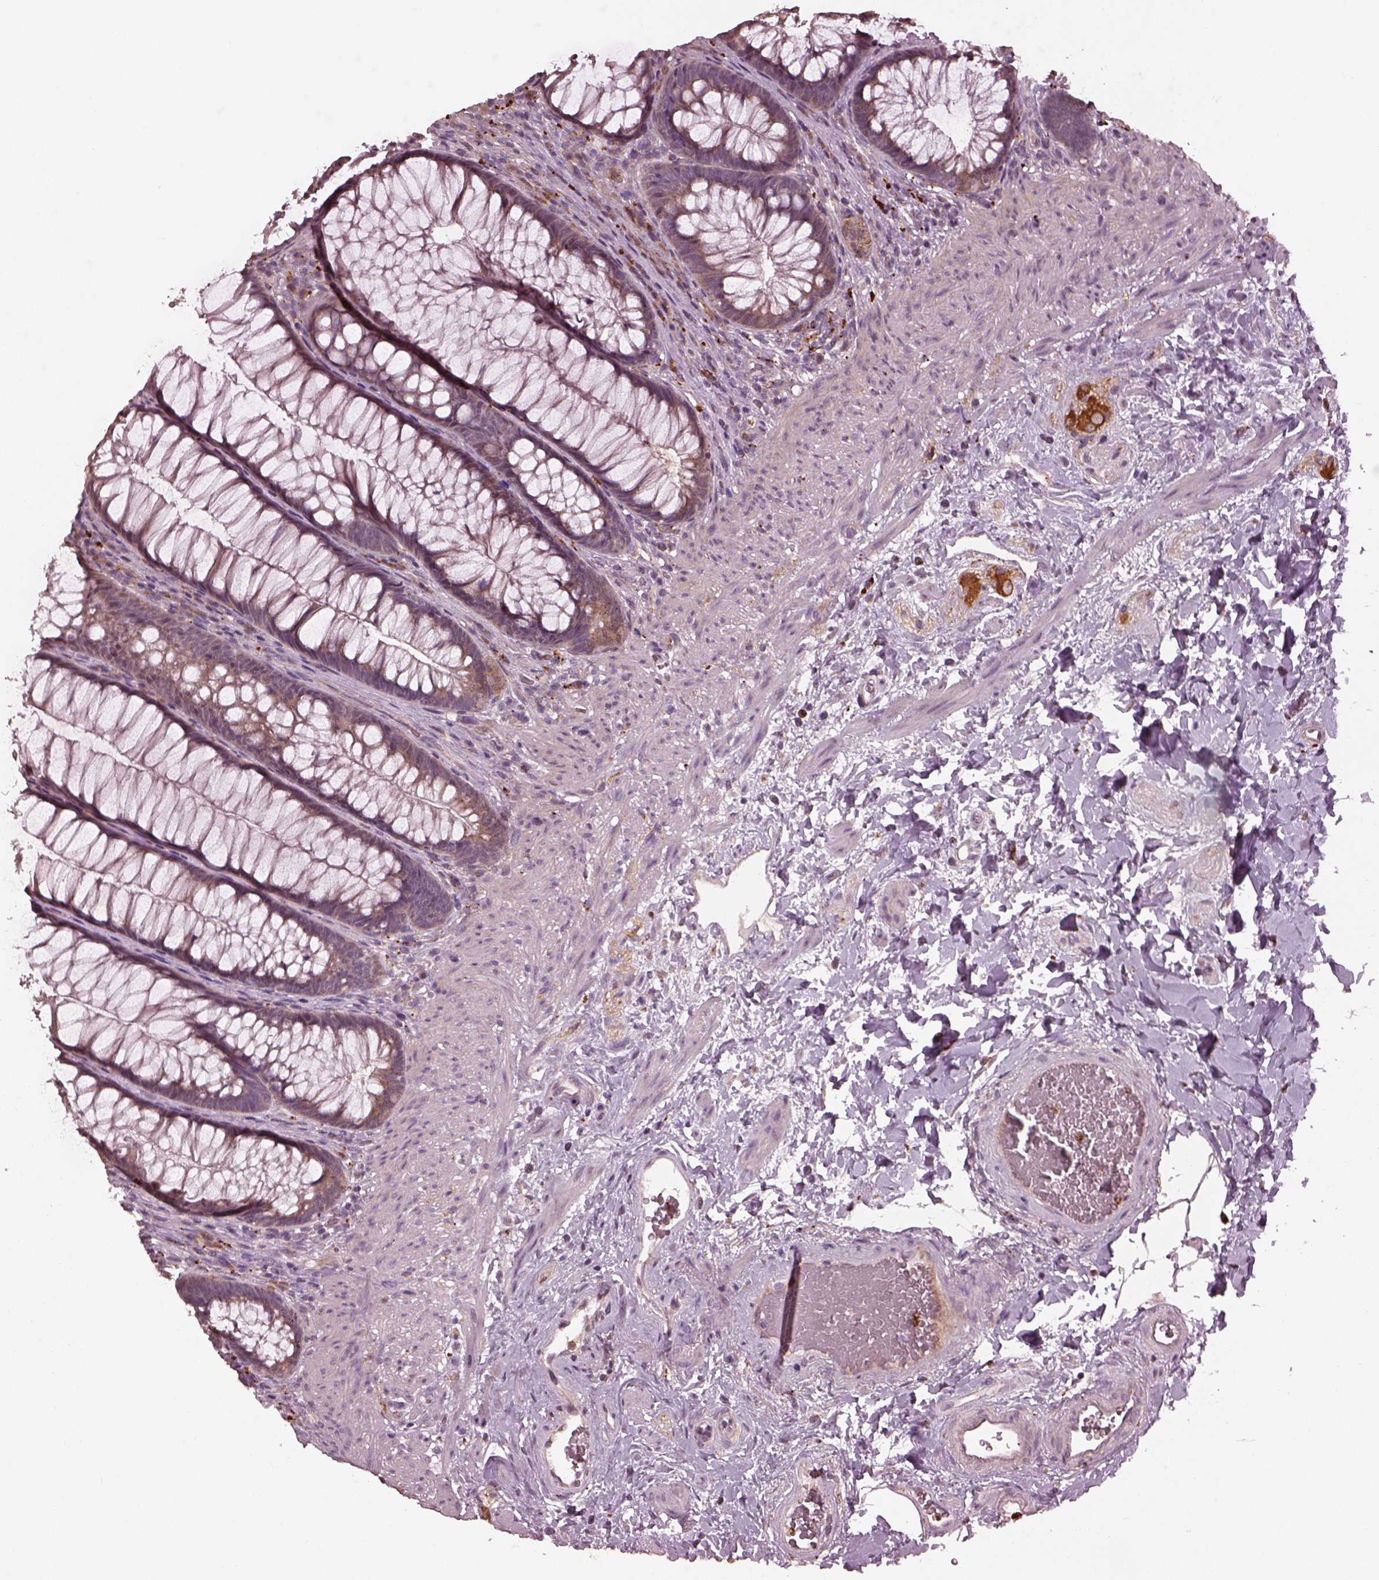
{"staining": {"intensity": "moderate", "quantity": ">75%", "location": "cytoplasmic/membranous"}, "tissue": "rectum", "cell_type": "Glandular cells", "image_type": "normal", "snomed": [{"axis": "morphology", "description": "Normal tissue, NOS"}, {"axis": "topography", "description": "Smooth muscle"}, {"axis": "topography", "description": "Rectum"}], "caption": "The micrograph displays immunohistochemical staining of unremarkable rectum. There is moderate cytoplasmic/membranous expression is present in approximately >75% of glandular cells.", "gene": "RUFY3", "patient": {"sex": "male", "age": 53}}